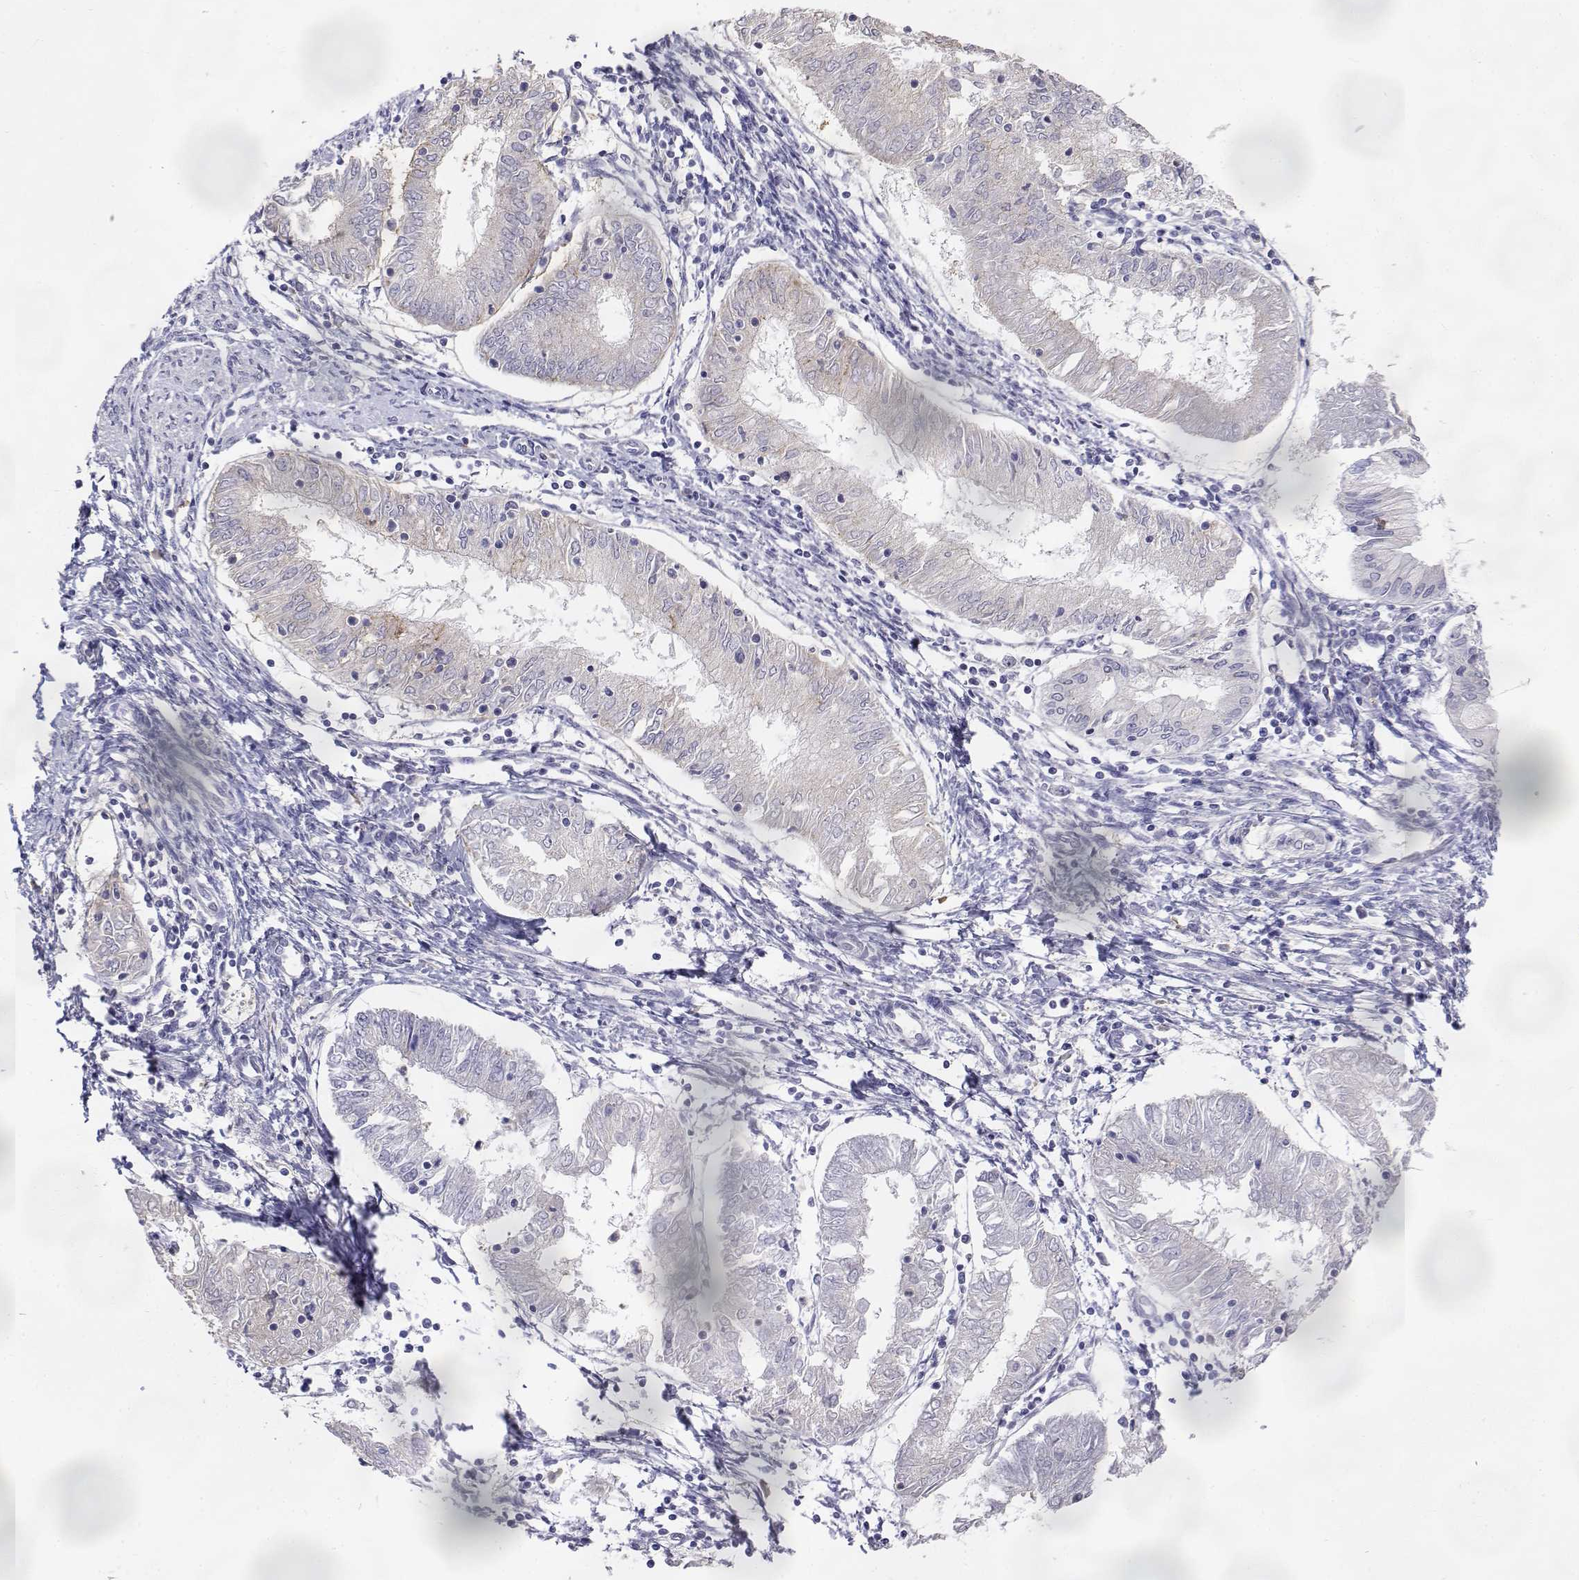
{"staining": {"intensity": "negative", "quantity": "none", "location": "none"}, "tissue": "endometrial cancer", "cell_type": "Tumor cells", "image_type": "cancer", "snomed": [{"axis": "morphology", "description": "Adenocarcinoma, NOS"}, {"axis": "topography", "description": "Endometrium"}], "caption": "High magnification brightfield microscopy of endometrial cancer (adenocarcinoma) stained with DAB (3,3'-diaminobenzidine) (brown) and counterstained with hematoxylin (blue): tumor cells show no significant staining. Nuclei are stained in blue.", "gene": "CADM1", "patient": {"sex": "female", "age": 68}}